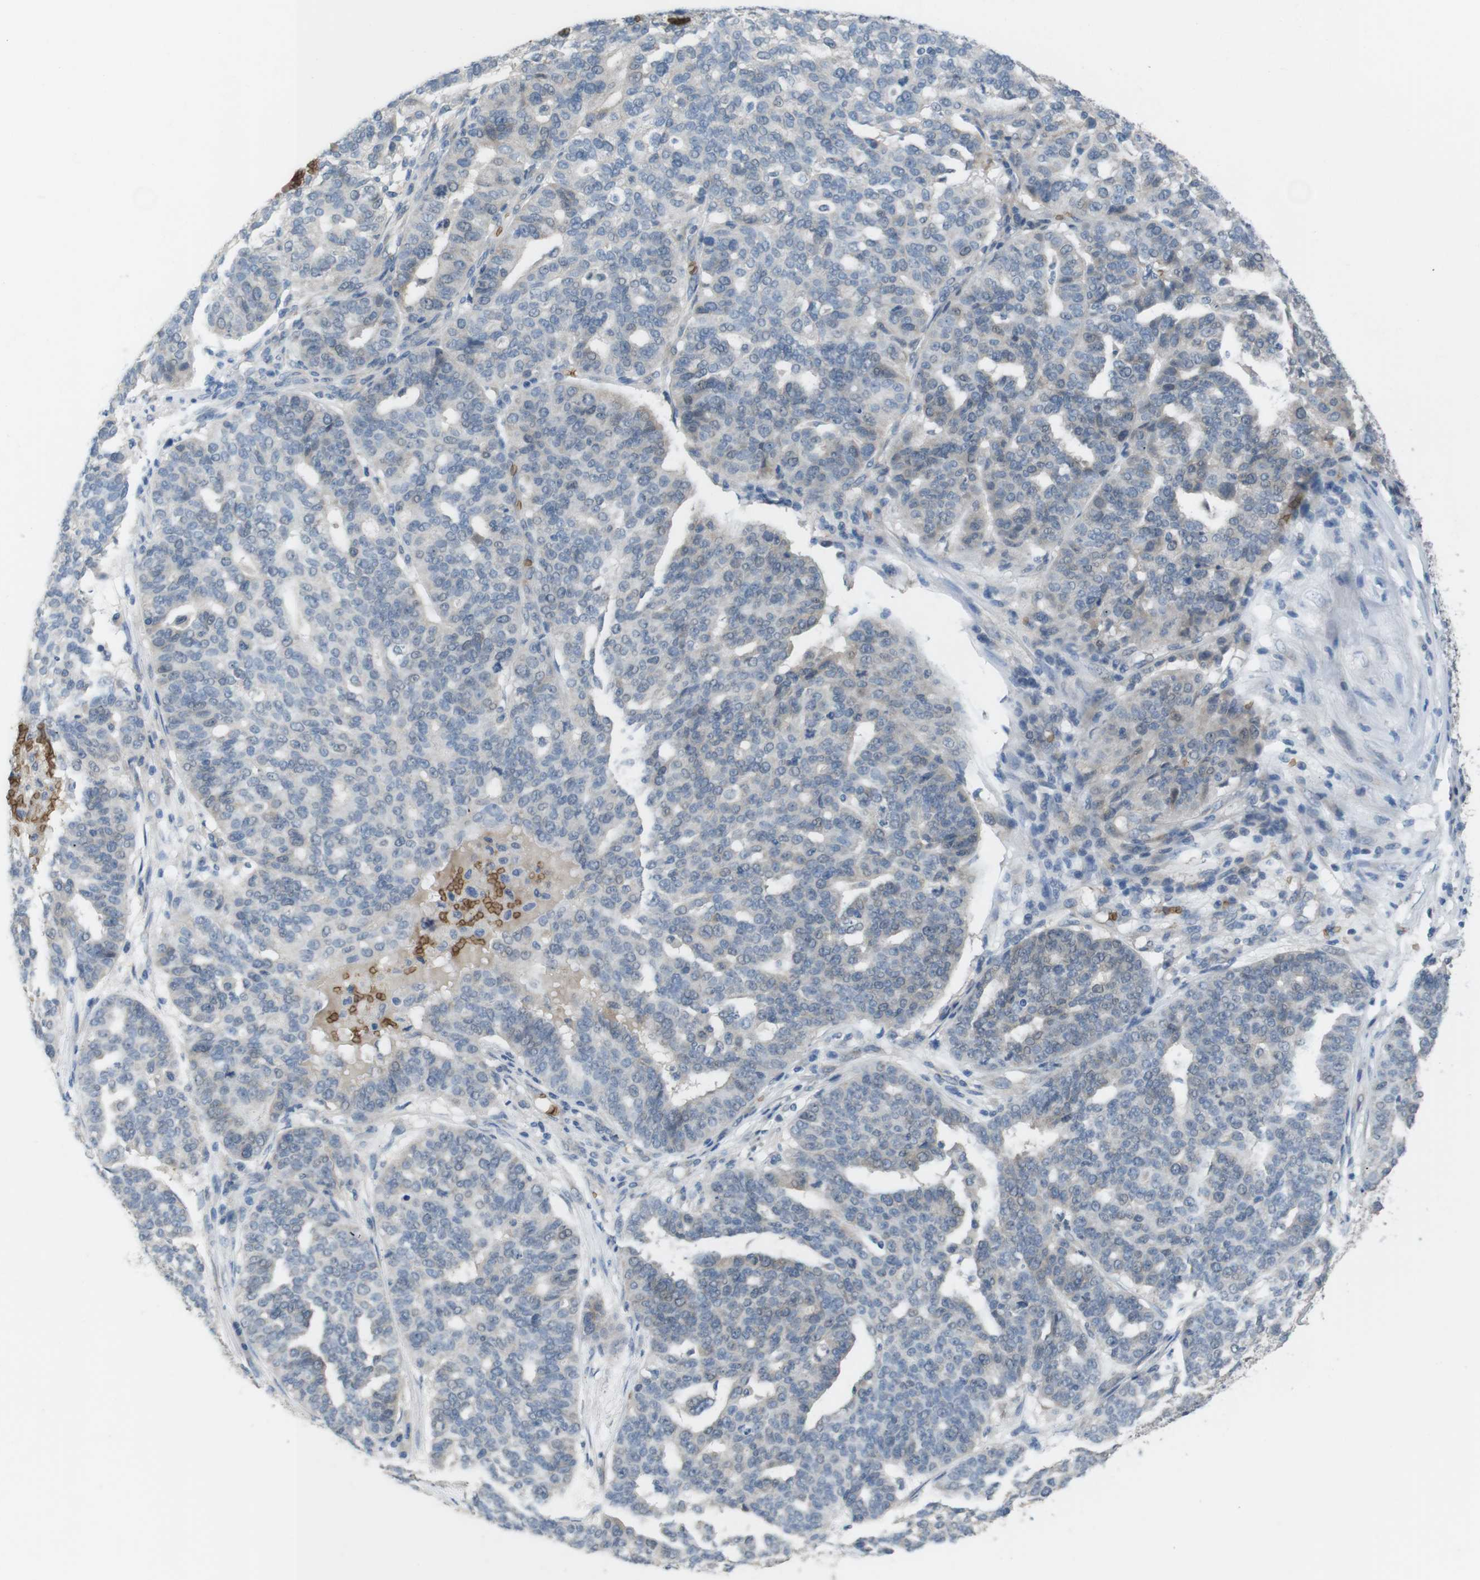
{"staining": {"intensity": "negative", "quantity": "none", "location": "none"}, "tissue": "ovarian cancer", "cell_type": "Tumor cells", "image_type": "cancer", "snomed": [{"axis": "morphology", "description": "Cystadenocarcinoma, serous, NOS"}, {"axis": "topography", "description": "Ovary"}], "caption": "This is an immunohistochemistry (IHC) image of human ovarian serous cystadenocarcinoma. There is no expression in tumor cells.", "gene": "GYPA", "patient": {"sex": "female", "age": 59}}